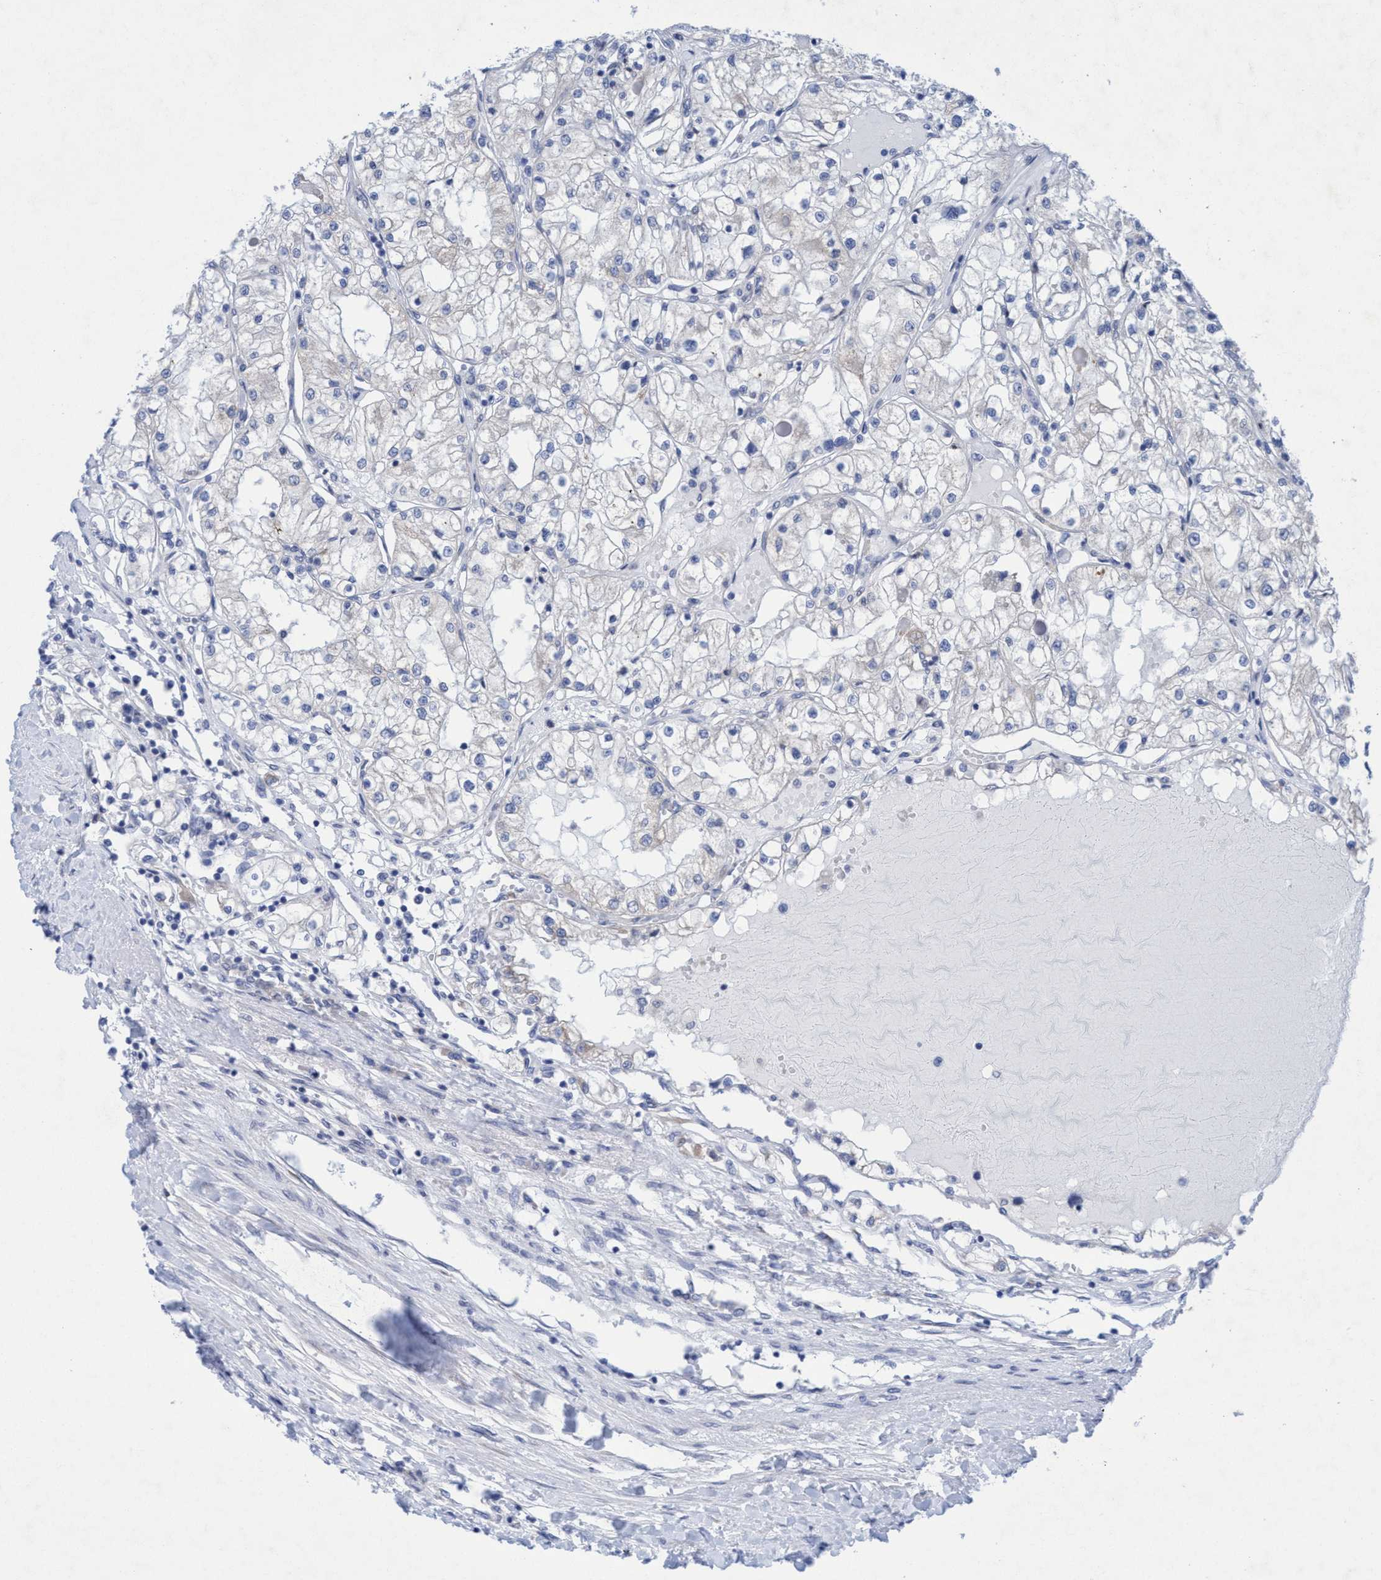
{"staining": {"intensity": "negative", "quantity": "none", "location": "none"}, "tissue": "renal cancer", "cell_type": "Tumor cells", "image_type": "cancer", "snomed": [{"axis": "morphology", "description": "Adenocarcinoma, NOS"}, {"axis": "topography", "description": "Kidney"}], "caption": "Tumor cells are negative for brown protein staining in renal cancer (adenocarcinoma).", "gene": "RSAD1", "patient": {"sex": "male", "age": 68}}